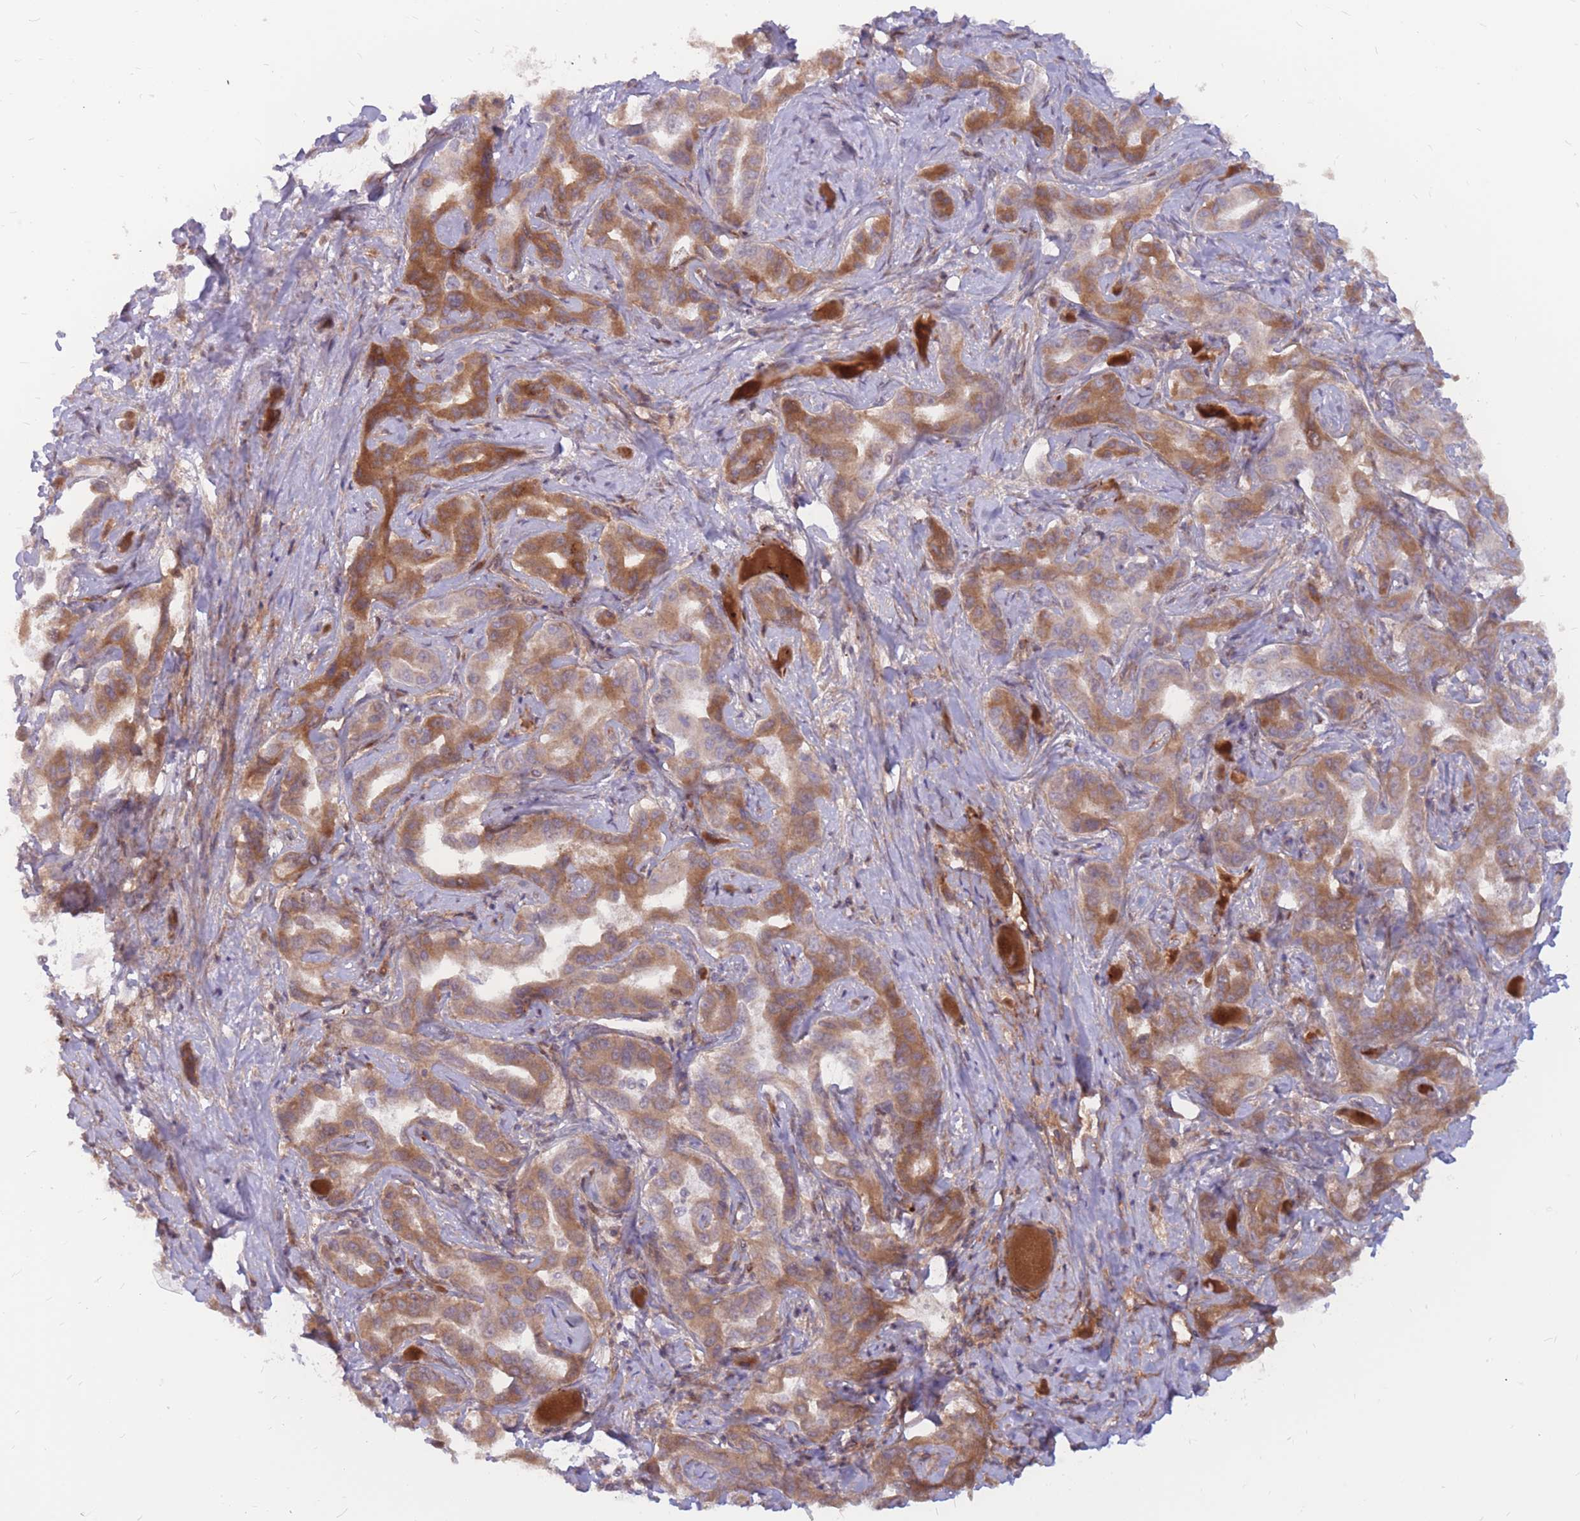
{"staining": {"intensity": "moderate", "quantity": ">75%", "location": "cytoplasmic/membranous"}, "tissue": "liver cancer", "cell_type": "Tumor cells", "image_type": "cancer", "snomed": [{"axis": "morphology", "description": "Cholangiocarcinoma"}, {"axis": "topography", "description": "Liver"}], "caption": "Immunohistochemical staining of liver cancer reveals medium levels of moderate cytoplasmic/membranous protein positivity in about >75% of tumor cells.", "gene": "ADD2", "patient": {"sex": "male", "age": 59}}